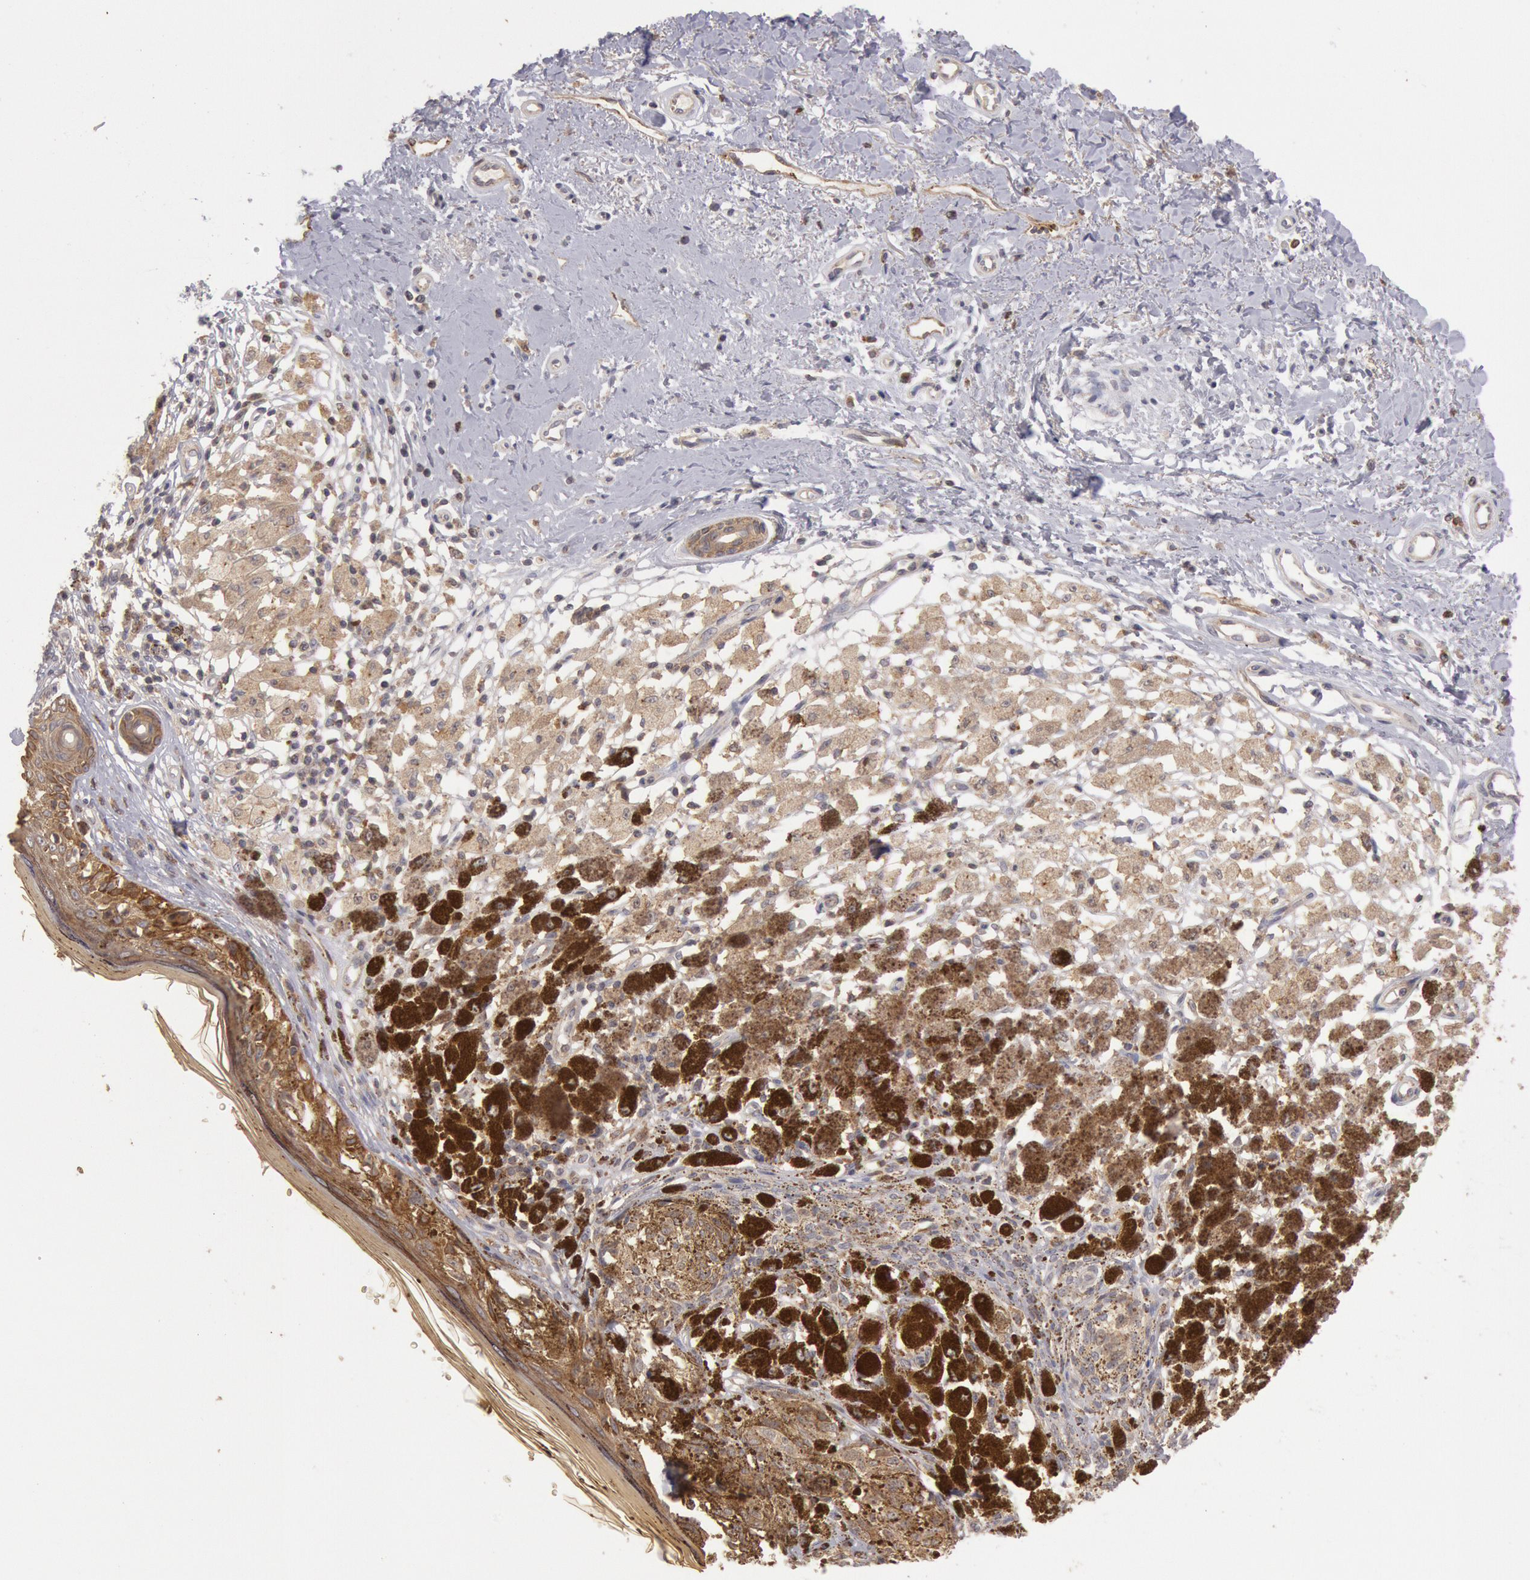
{"staining": {"intensity": "moderate", "quantity": ">75%", "location": "cytoplasmic/membranous"}, "tissue": "melanoma", "cell_type": "Tumor cells", "image_type": "cancer", "snomed": [{"axis": "morphology", "description": "Malignant melanoma, NOS"}, {"axis": "topography", "description": "Skin"}], "caption": "A histopathology image showing moderate cytoplasmic/membranous staining in approximately >75% of tumor cells in malignant melanoma, as visualized by brown immunohistochemical staining.", "gene": "PLA2G6", "patient": {"sex": "male", "age": 88}}